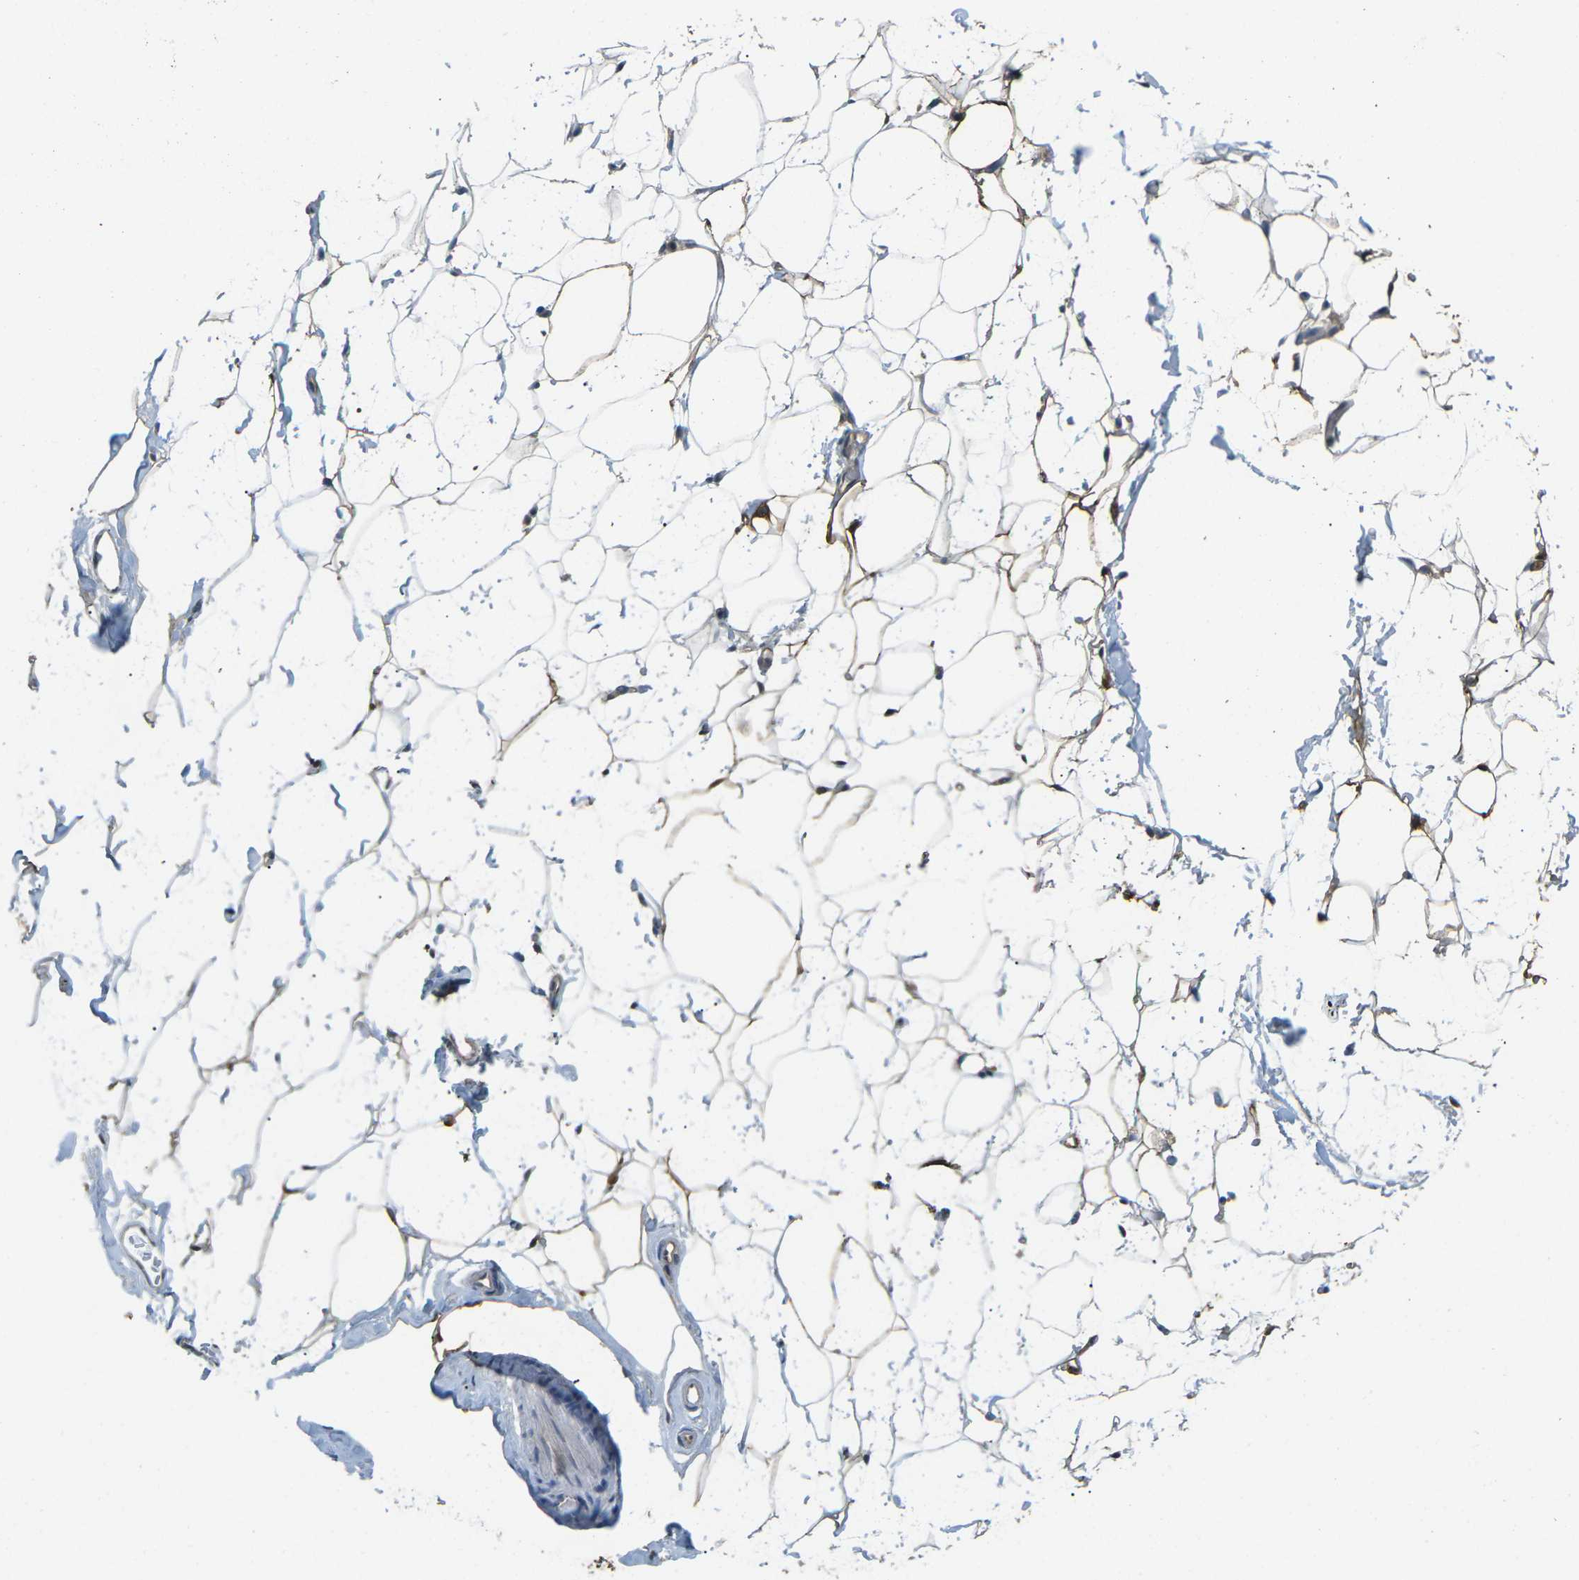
{"staining": {"intensity": "moderate", "quantity": ">75%", "location": "cytoplasmic/membranous"}, "tissue": "adipose tissue", "cell_type": "Adipocytes", "image_type": "normal", "snomed": [{"axis": "morphology", "description": "Normal tissue, NOS"}, {"axis": "topography", "description": "Breast"}, {"axis": "topography", "description": "Soft tissue"}], "caption": "Normal adipose tissue was stained to show a protein in brown. There is medium levels of moderate cytoplasmic/membranous staining in approximately >75% of adipocytes. (DAB IHC with brightfield microscopy, high magnification).", "gene": "PIEZO2", "patient": {"sex": "female", "age": 75}}